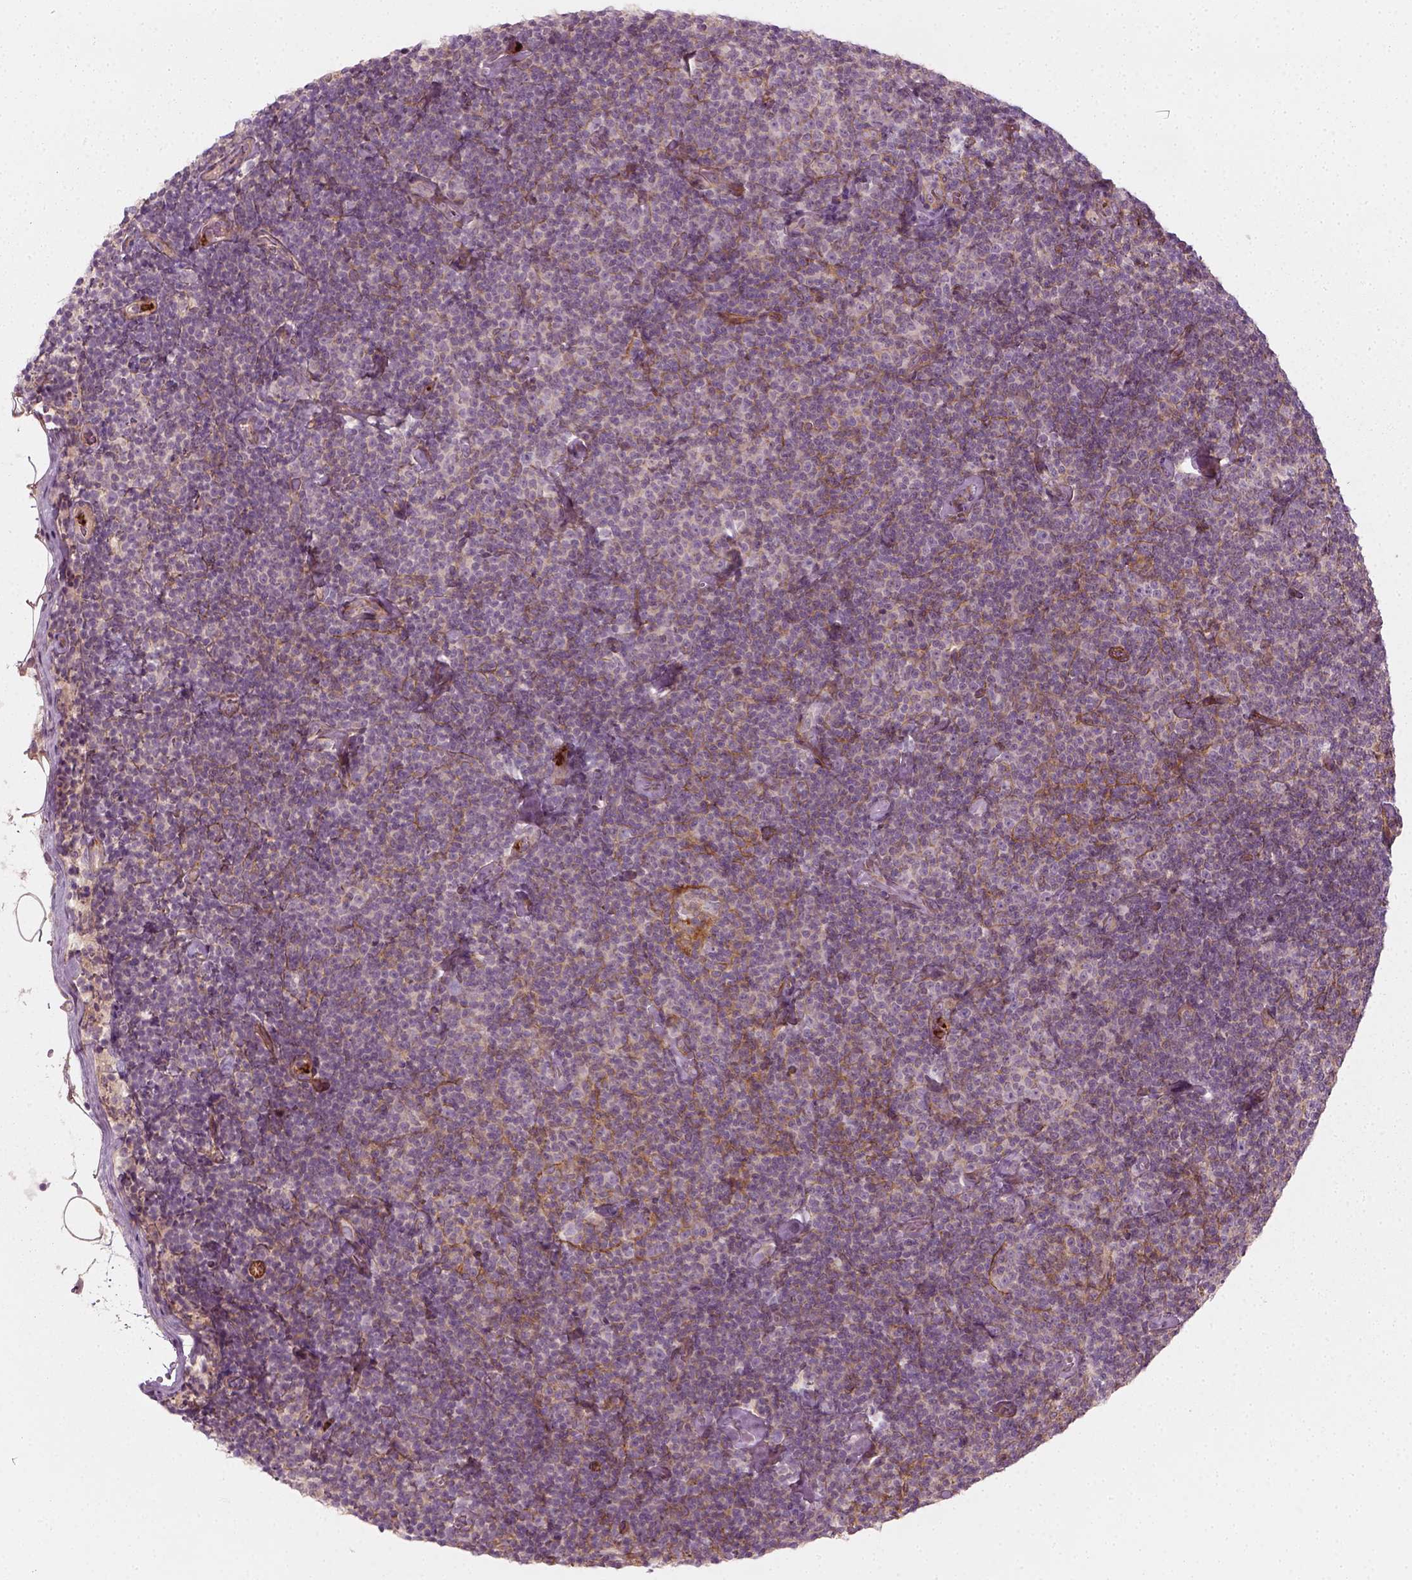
{"staining": {"intensity": "negative", "quantity": "none", "location": "none"}, "tissue": "lymphoma", "cell_type": "Tumor cells", "image_type": "cancer", "snomed": [{"axis": "morphology", "description": "Malignant lymphoma, non-Hodgkin's type, Low grade"}, {"axis": "topography", "description": "Lymph node"}], "caption": "A high-resolution photomicrograph shows immunohistochemistry (IHC) staining of malignant lymphoma, non-Hodgkin's type (low-grade), which demonstrates no significant positivity in tumor cells.", "gene": "NPTN", "patient": {"sex": "male", "age": 81}}